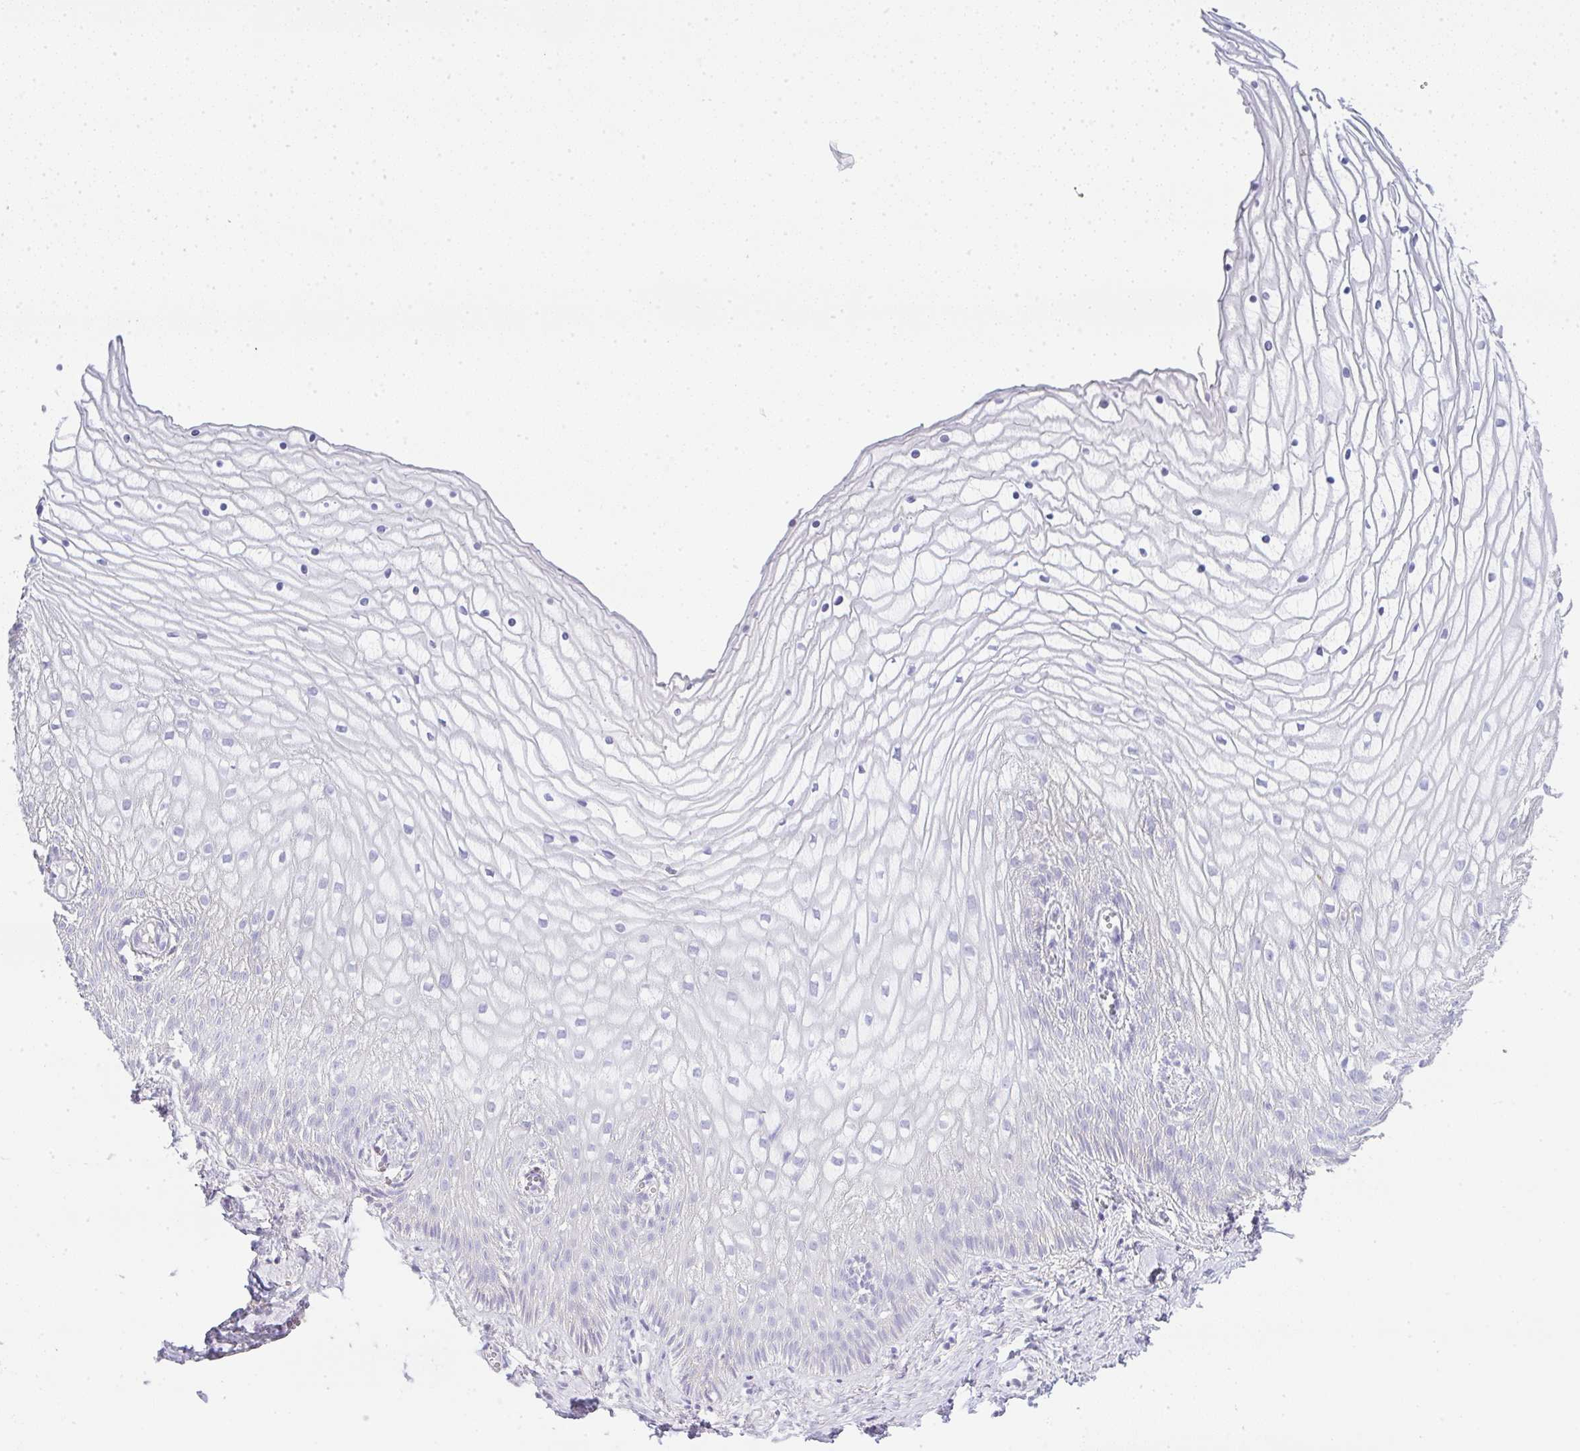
{"staining": {"intensity": "negative", "quantity": "none", "location": "none"}, "tissue": "vagina", "cell_type": "Squamous epithelial cells", "image_type": "normal", "snomed": [{"axis": "morphology", "description": "Normal tissue, NOS"}, {"axis": "topography", "description": "Vagina"}], "caption": "IHC histopathology image of benign vagina: vagina stained with DAB displays no significant protein expression in squamous epithelial cells.", "gene": "LPAR4", "patient": {"sex": "female", "age": 56}}